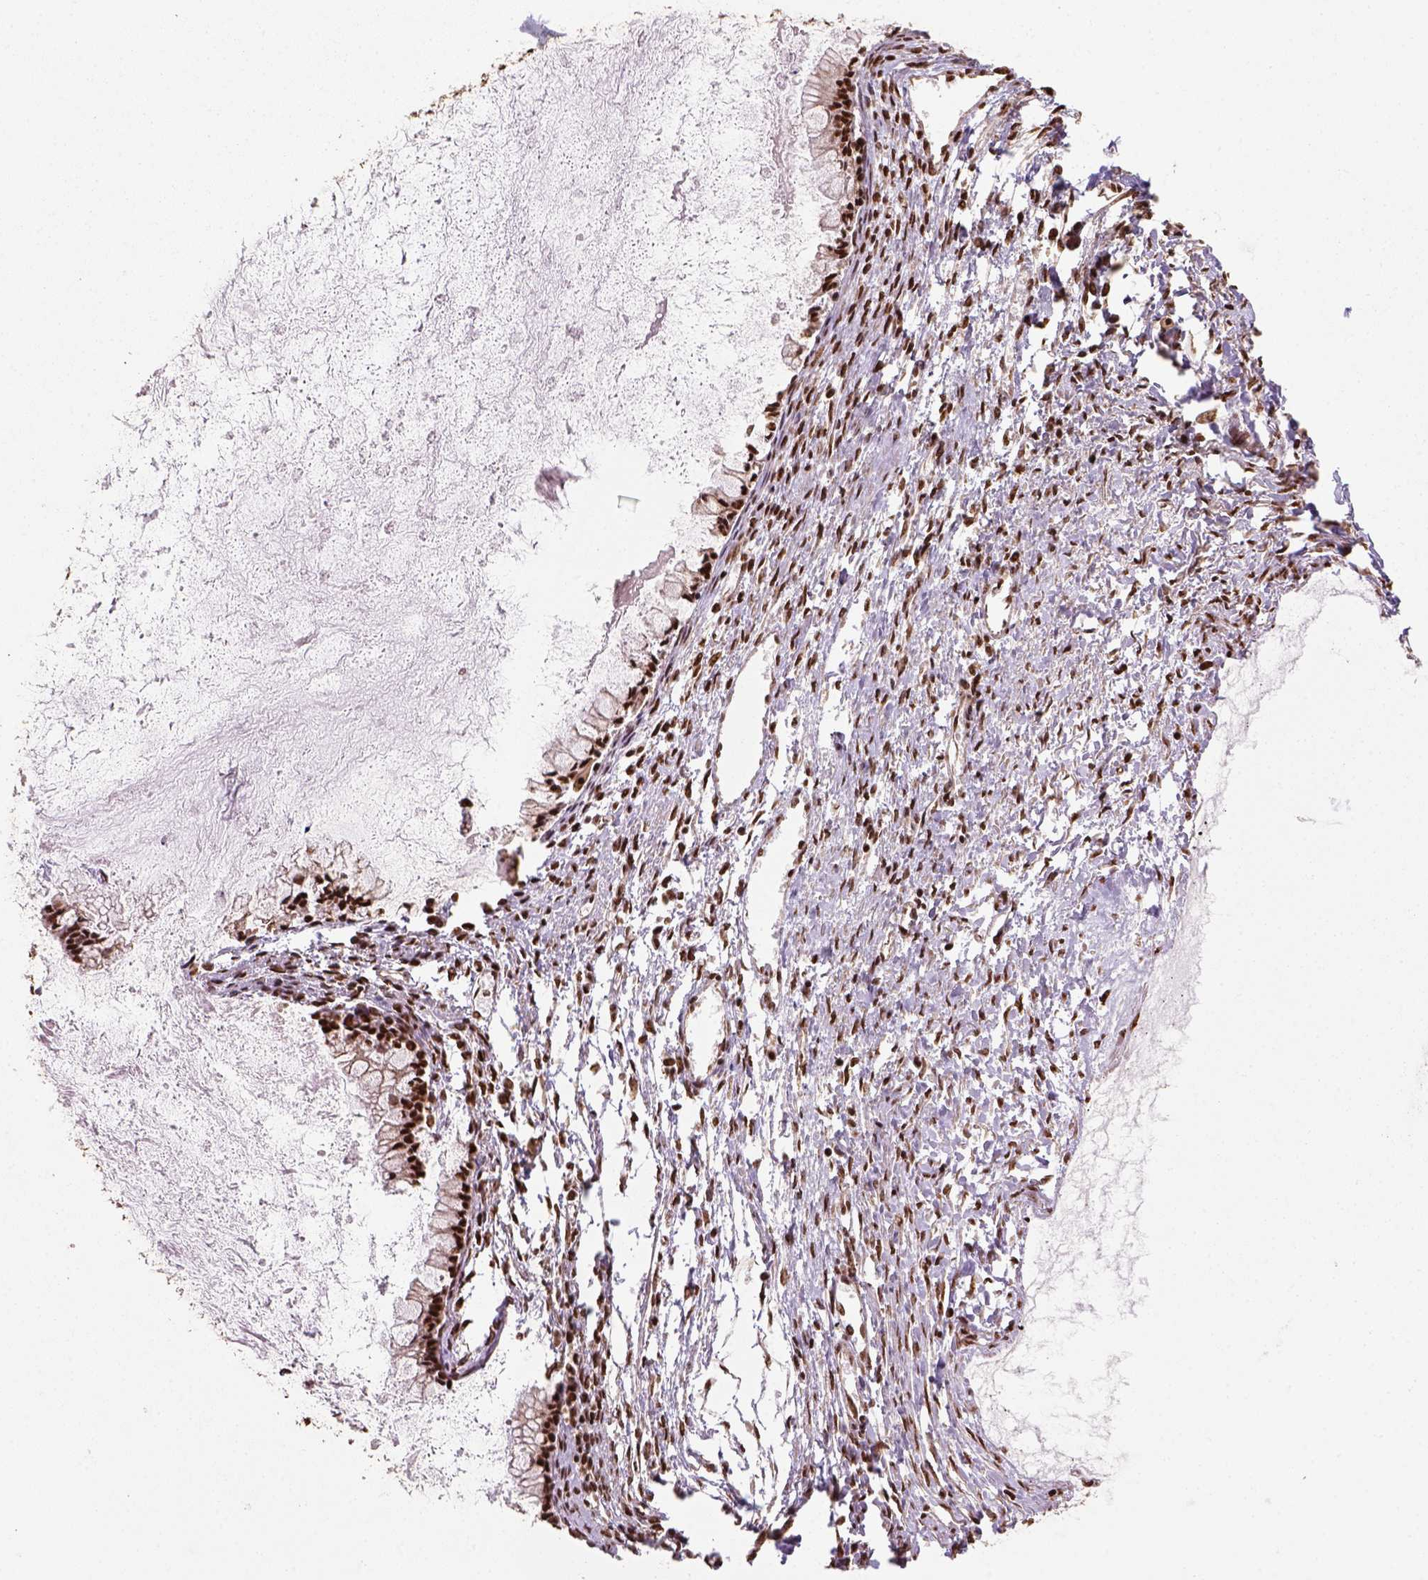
{"staining": {"intensity": "strong", "quantity": ">75%", "location": "nuclear"}, "tissue": "ovarian cancer", "cell_type": "Tumor cells", "image_type": "cancer", "snomed": [{"axis": "morphology", "description": "Cystadenocarcinoma, mucinous, NOS"}, {"axis": "topography", "description": "Ovary"}], "caption": "The histopathology image reveals immunohistochemical staining of mucinous cystadenocarcinoma (ovarian). There is strong nuclear expression is identified in about >75% of tumor cells.", "gene": "CCAR1", "patient": {"sex": "female", "age": 67}}